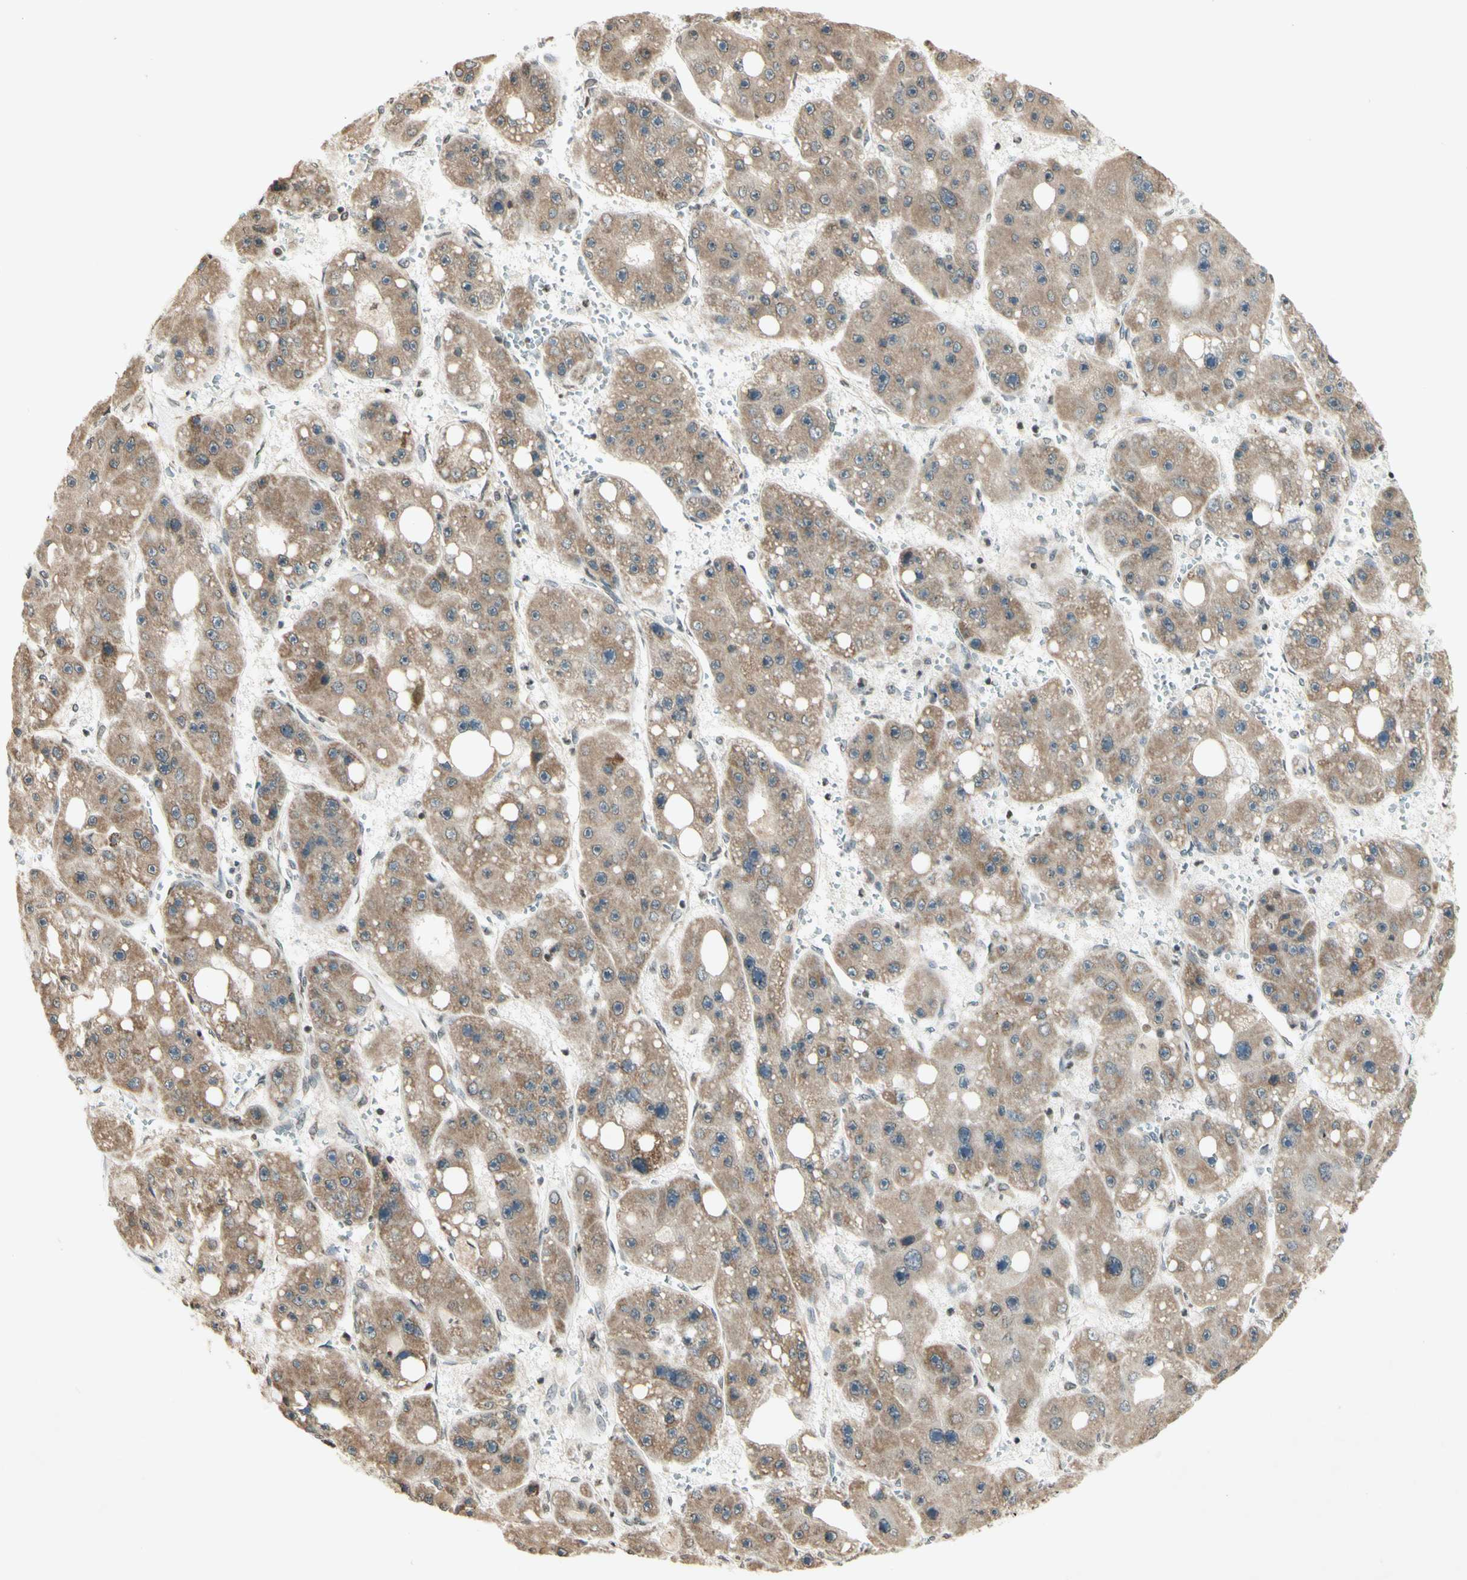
{"staining": {"intensity": "weak", "quantity": ">75%", "location": "cytoplasmic/membranous"}, "tissue": "liver cancer", "cell_type": "Tumor cells", "image_type": "cancer", "snomed": [{"axis": "morphology", "description": "Carcinoma, Hepatocellular, NOS"}, {"axis": "topography", "description": "Liver"}], "caption": "Human liver hepatocellular carcinoma stained for a protein (brown) shows weak cytoplasmic/membranous positive staining in approximately >75% of tumor cells.", "gene": "CCNI", "patient": {"sex": "female", "age": 61}}